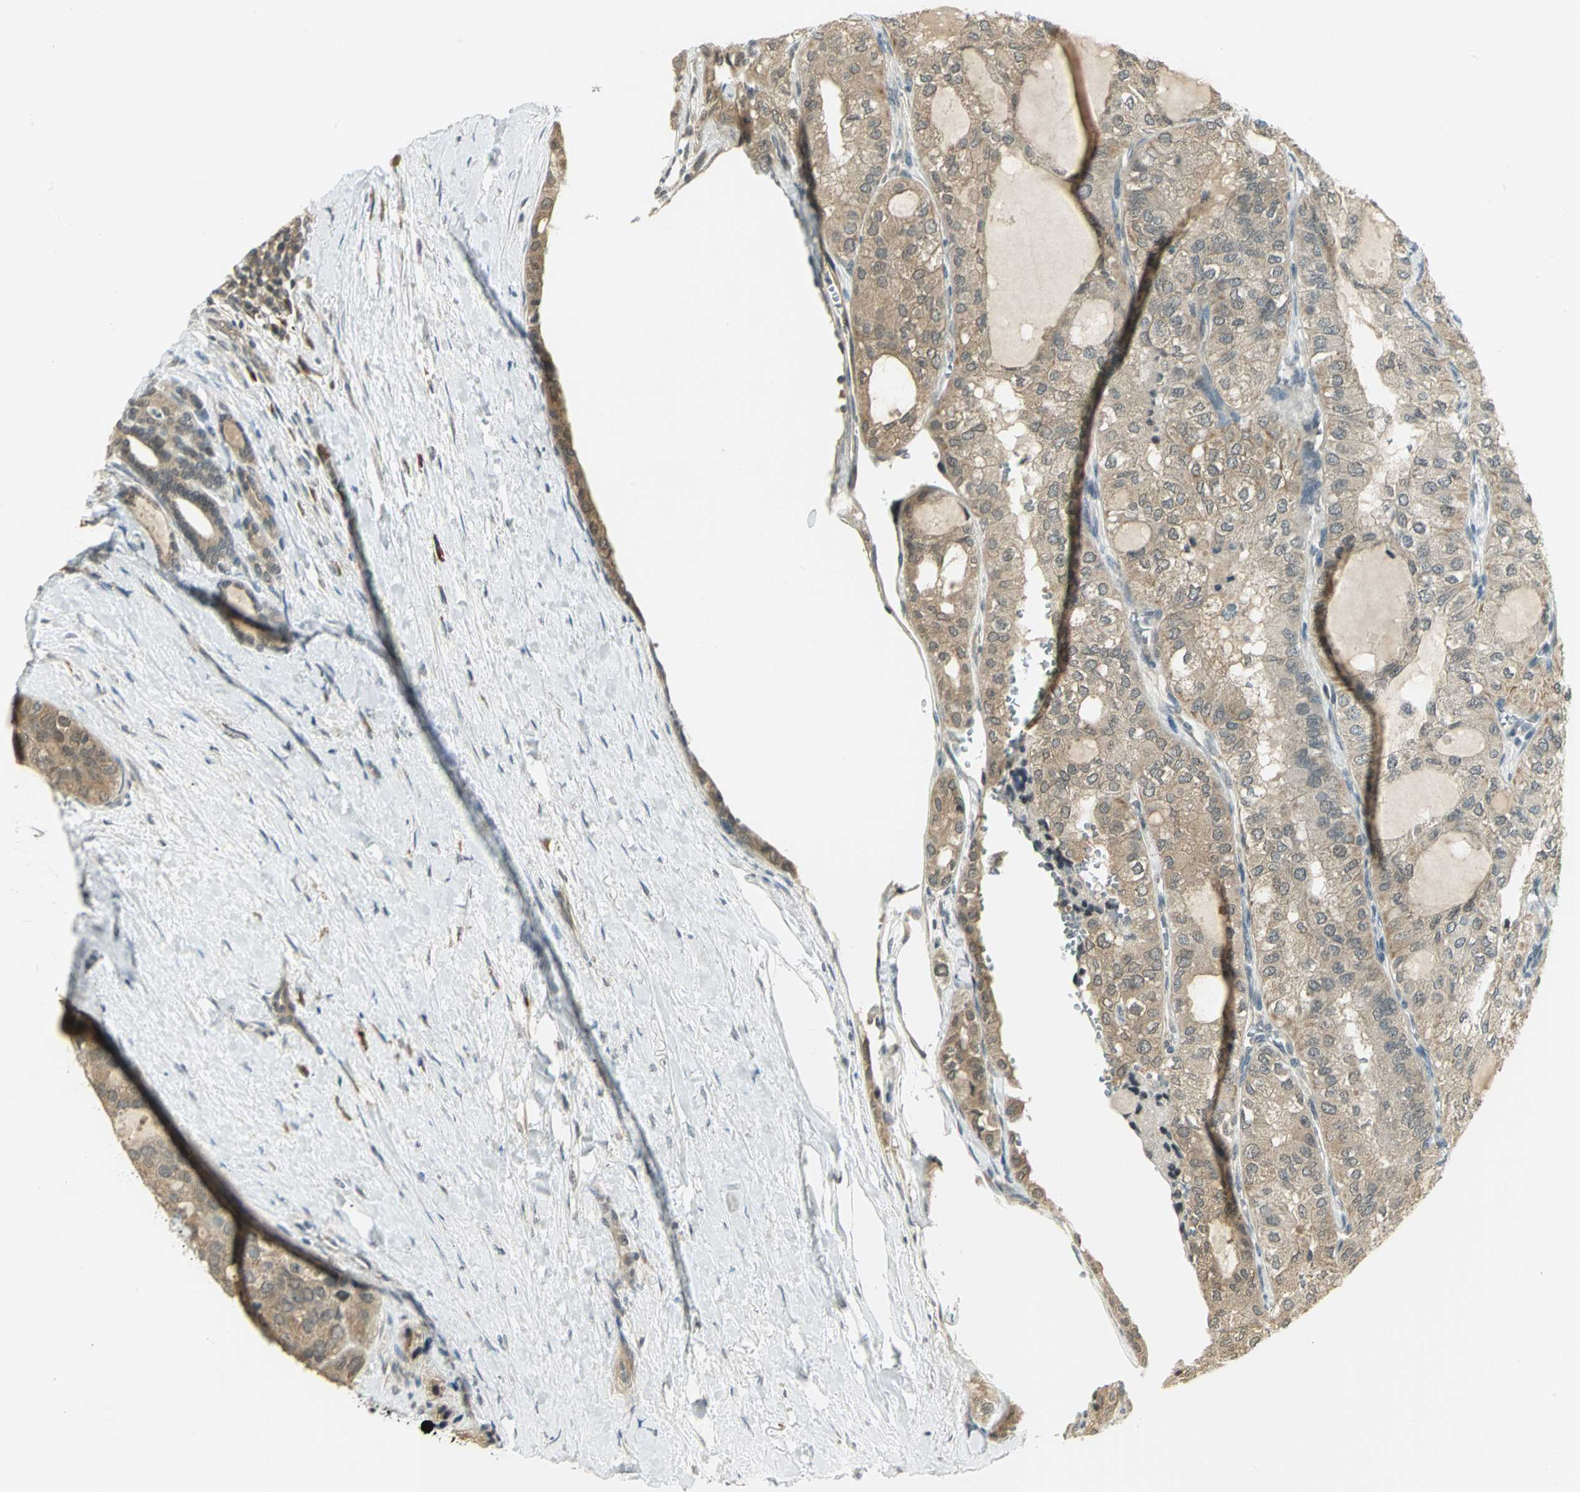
{"staining": {"intensity": "weak", "quantity": ">75%", "location": "cytoplasmic/membranous"}, "tissue": "thyroid cancer", "cell_type": "Tumor cells", "image_type": "cancer", "snomed": [{"axis": "morphology", "description": "Follicular adenoma carcinoma, NOS"}, {"axis": "topography", "description": "Thyroid gland"}], "caption": "This micrograph demonstrates immunohistochemistry (IHC) staining of human thyroid cancer, with low weak cytoplasmic/membranous expression in approximately >75% of tumor cells.", "gene": "CDC34", "patient": {"sex": "male", "age": 75}}